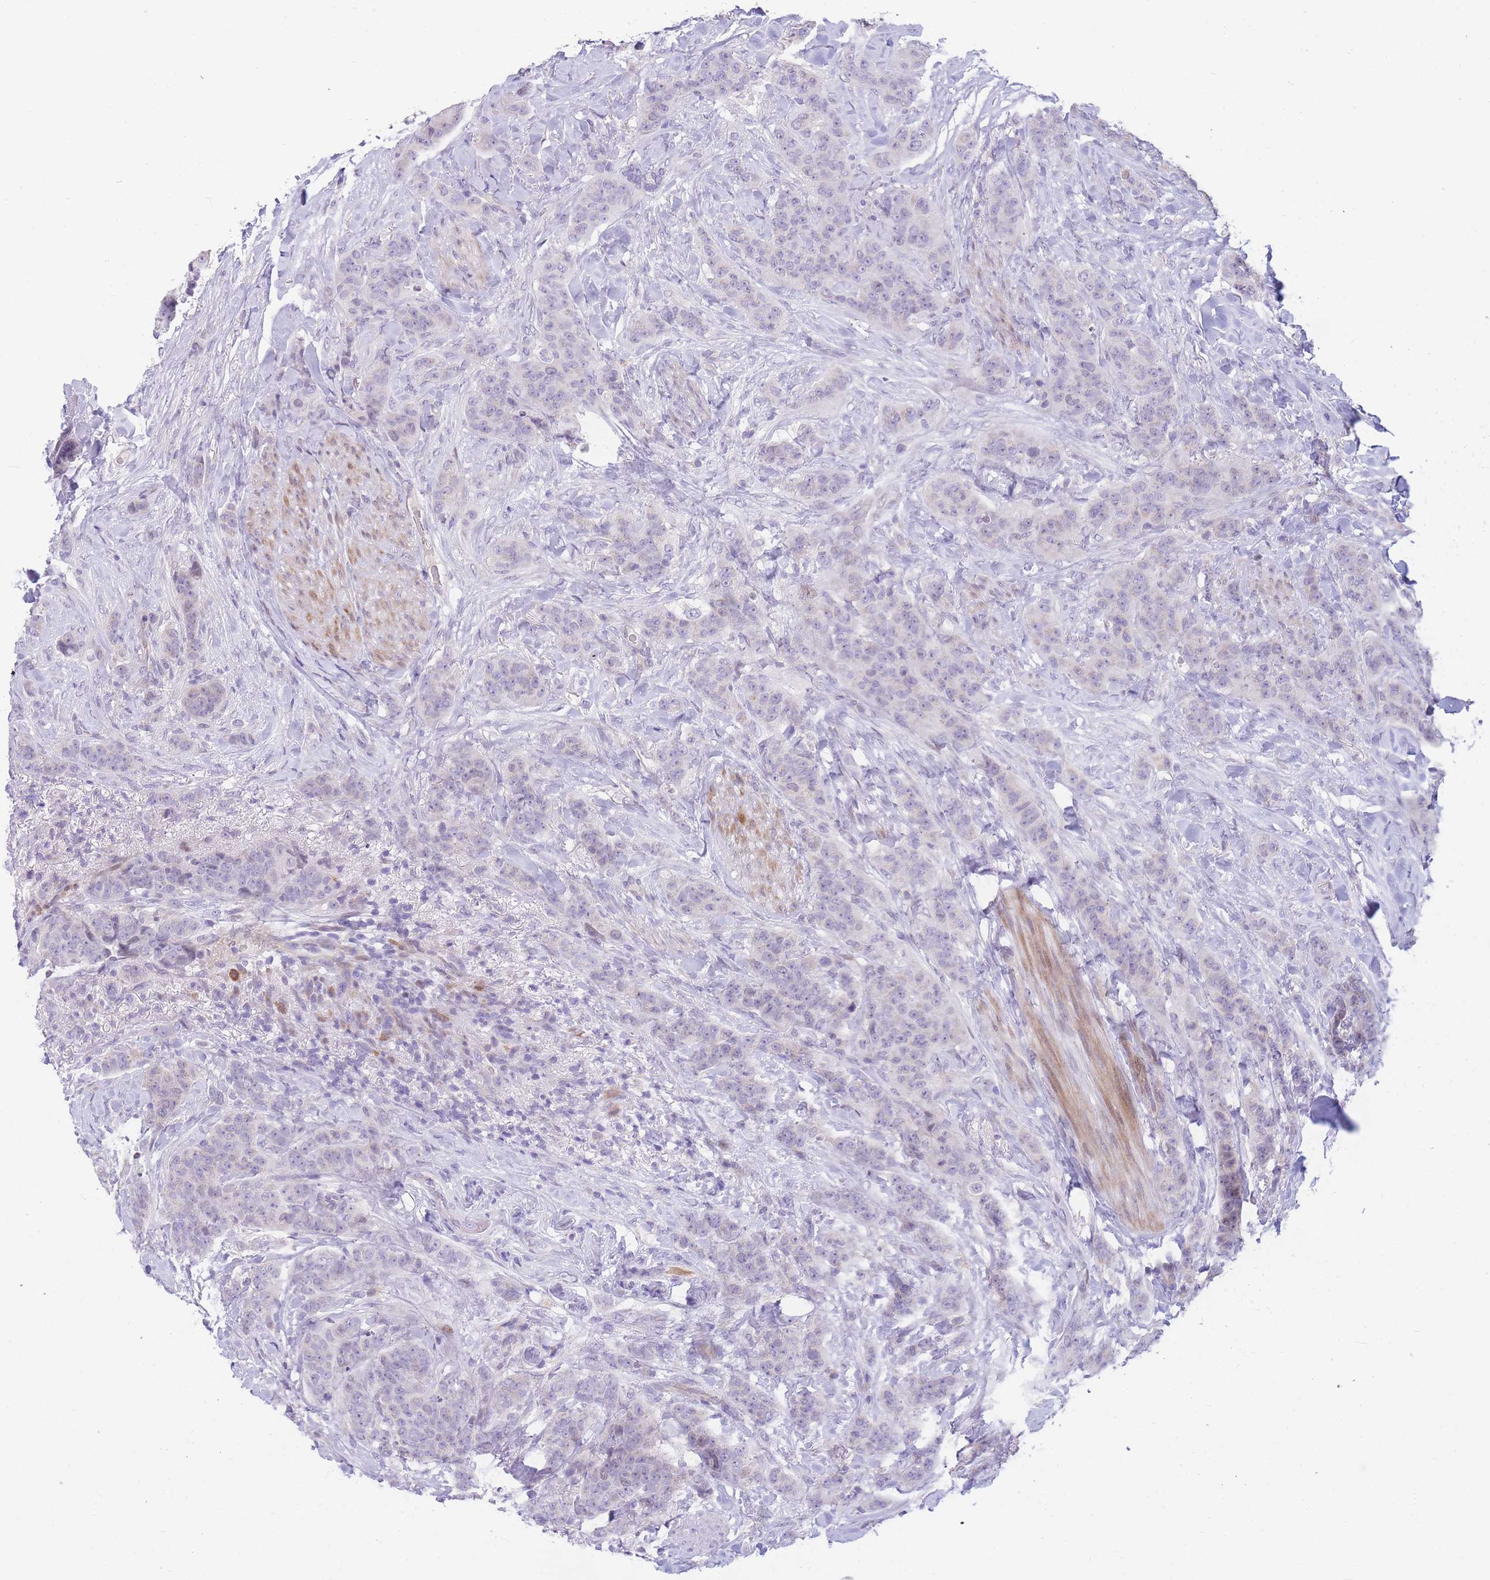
{"staining": {"intensity": "negative", "quantity": "none", "location": "none"}, "tissue": "breast cancer", "cell_type": "Tumor cells", "image_type": "cancer", "snomed": [{"axis": "morphology", "description": "Duct carcinoma"}, {"axis": "topography", "description": "Breast"}], "caption": "An IHC micrograph of breast cancer is shown. There is no staining in tumor cells of breast cancer. (IHC, brightfield microscopy, high magnification).", "gene": "SHCBP1", "patient": {"sex": "female", "age": 40}}